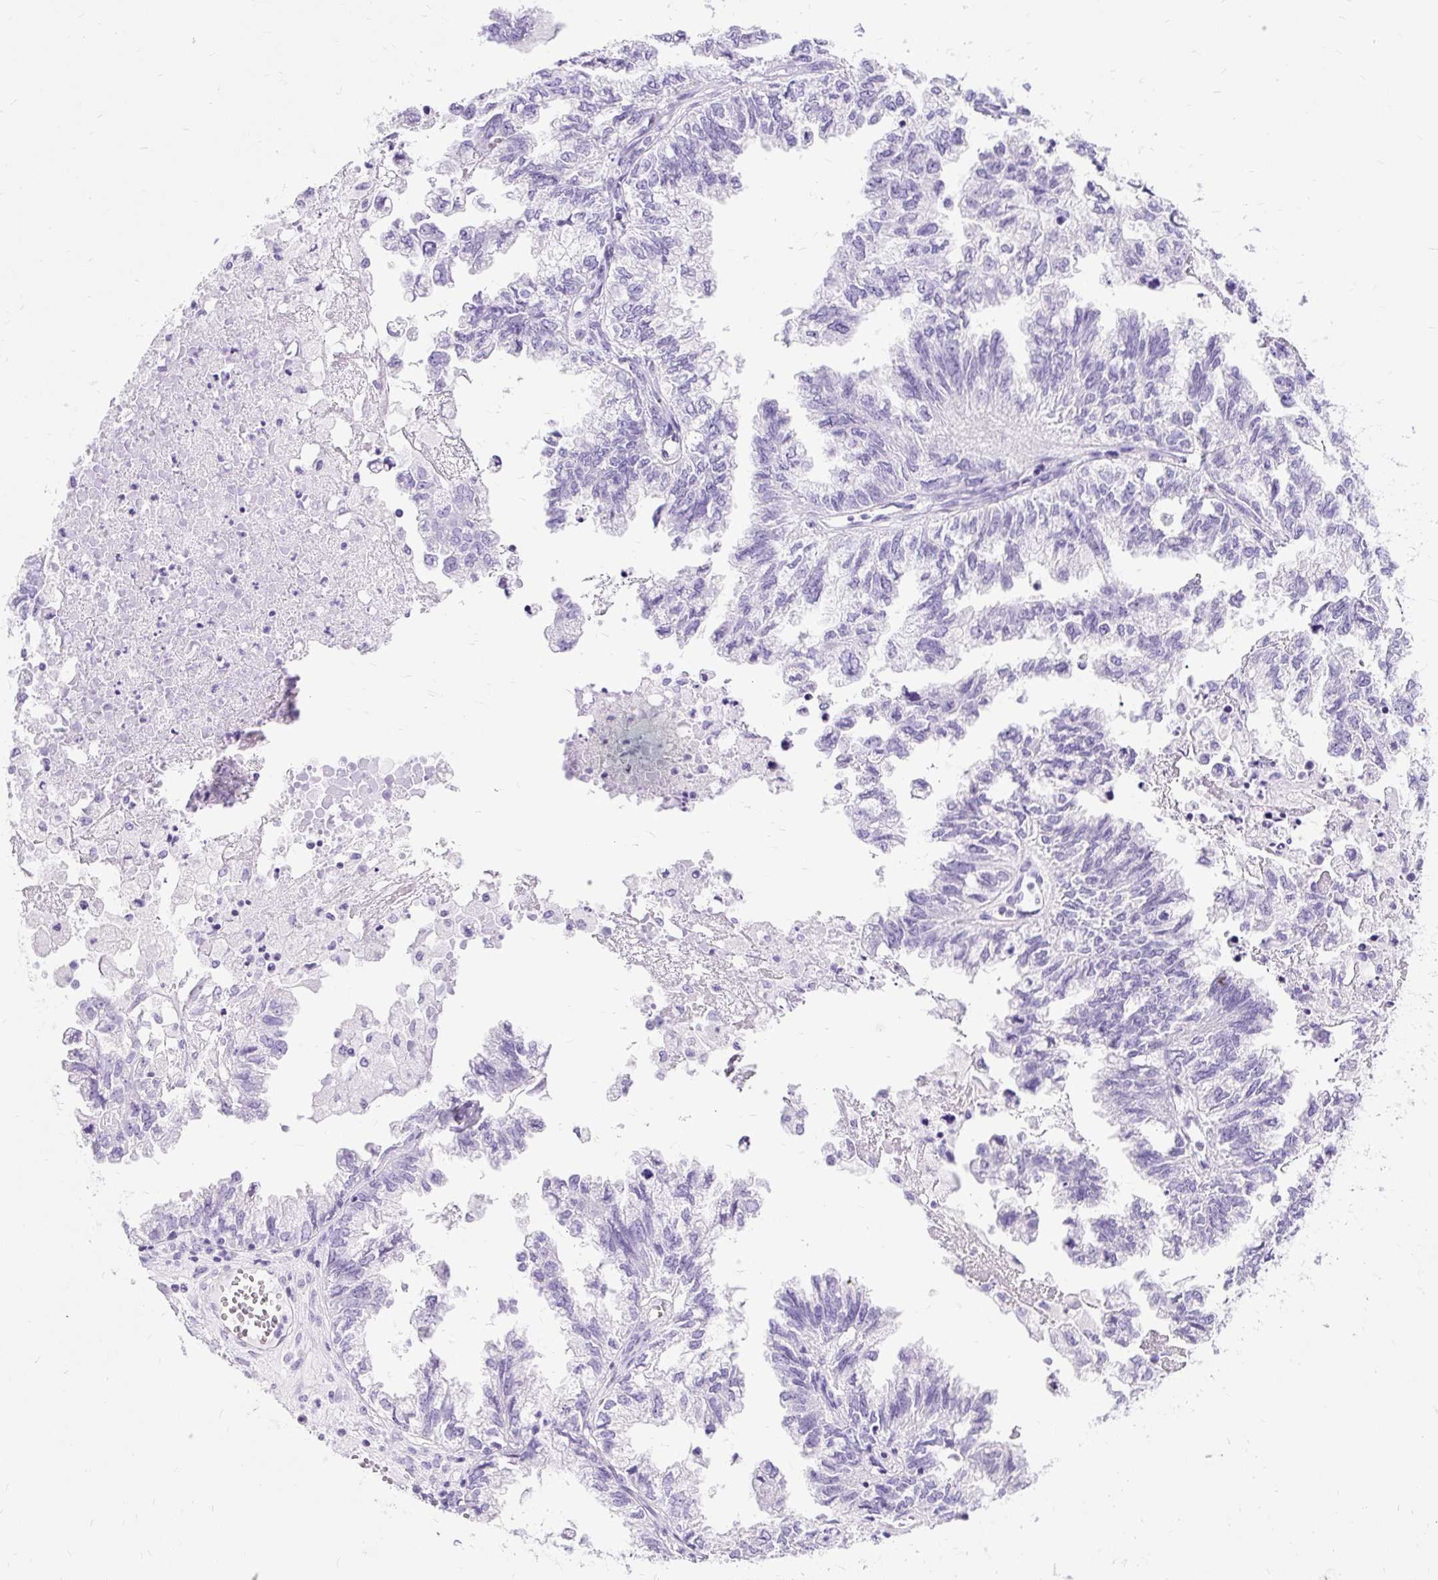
{"staining": {"intensity": "negative", "quantity": "none", "location": "none"}, "tissue": "ovarian cancer", "cell_type": "Tumor cells", "image_type": "cancer", "snomed": [{"axis": "morphology", "description": "Cystadenocarcinoma, mucinous, NOS"}, {"axis": "topography", "description": "Ovary"}], "caption": "An immunohistochemistry (IHC) histopathology image of ovarian cancer (mucinous cystadenocarcinoma) is shown. There is no staining in tumor cells of ovarian cancer (mucinous cystadenocarcinoma).", "gene": "PVALB", "patient": {"sex": "female", "age": 72}}